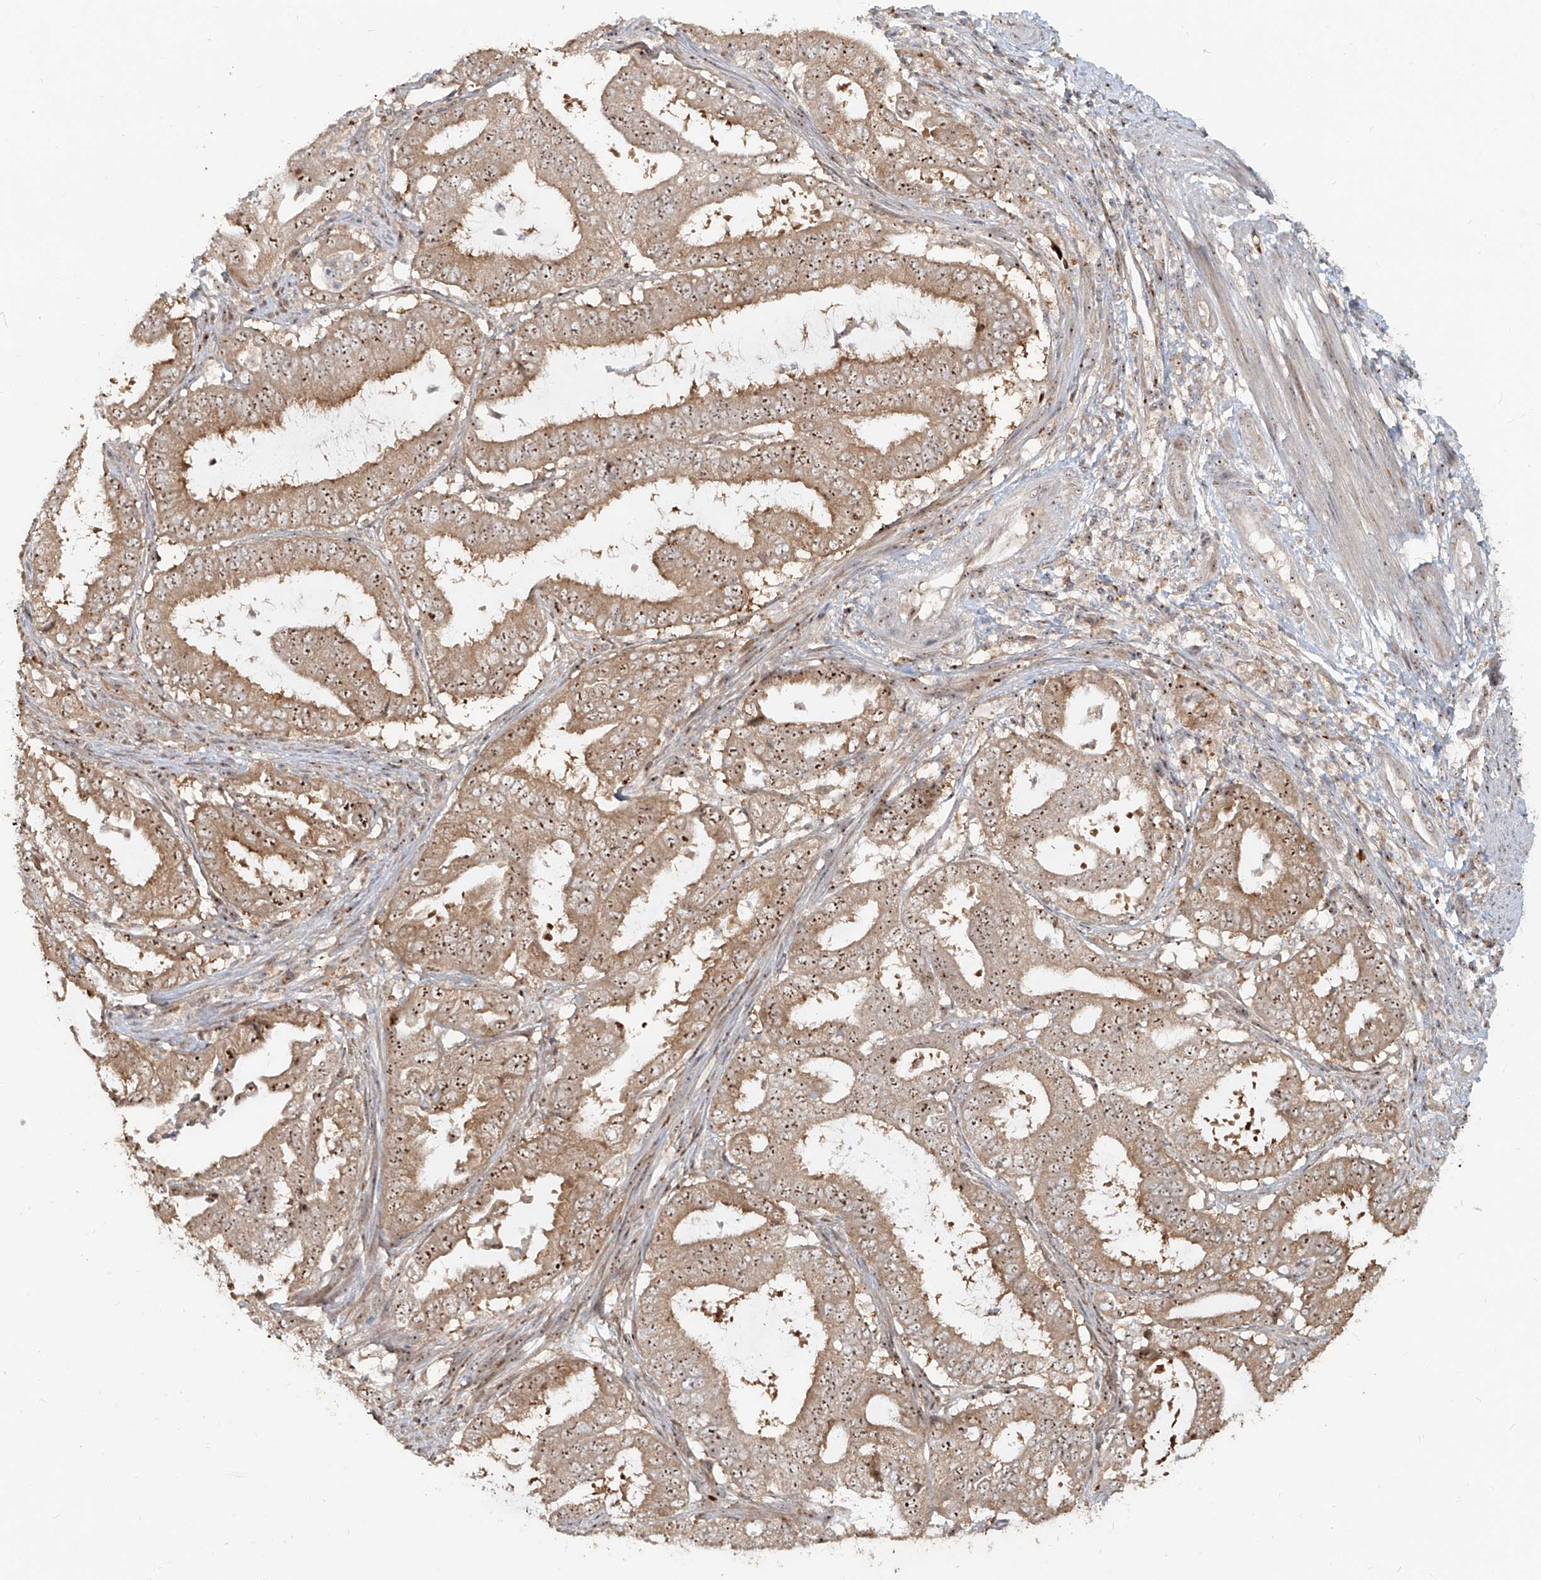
{"staining": {"intensity": "moderate", "quantity": ">75%", "location": "cytoplasmic/membranous,nuclear"}, "tissue": "endometrial cancer", "cell_type": "Tumor cells", "image_type": "cancer", "snomed": [{"axis": "morphology", "description": "Adenocarcinoma, NOS"}, {"axis": "topography", "description": "Endometrium"}], "caption": "IHC histopathology image of neoplastic tissue: endometrial cancer (adenocarcinoma) stained using immunohistochemistry exhibits medium levels of moderate protein expression localized specifically in the cytoplasmic/membranous and nuclear of tumor cells, appearing as a cytoplasmic/membranous and nuclear brown color.", "gene": "BYSL", "patient": {"sex": "female", "age": 51}}